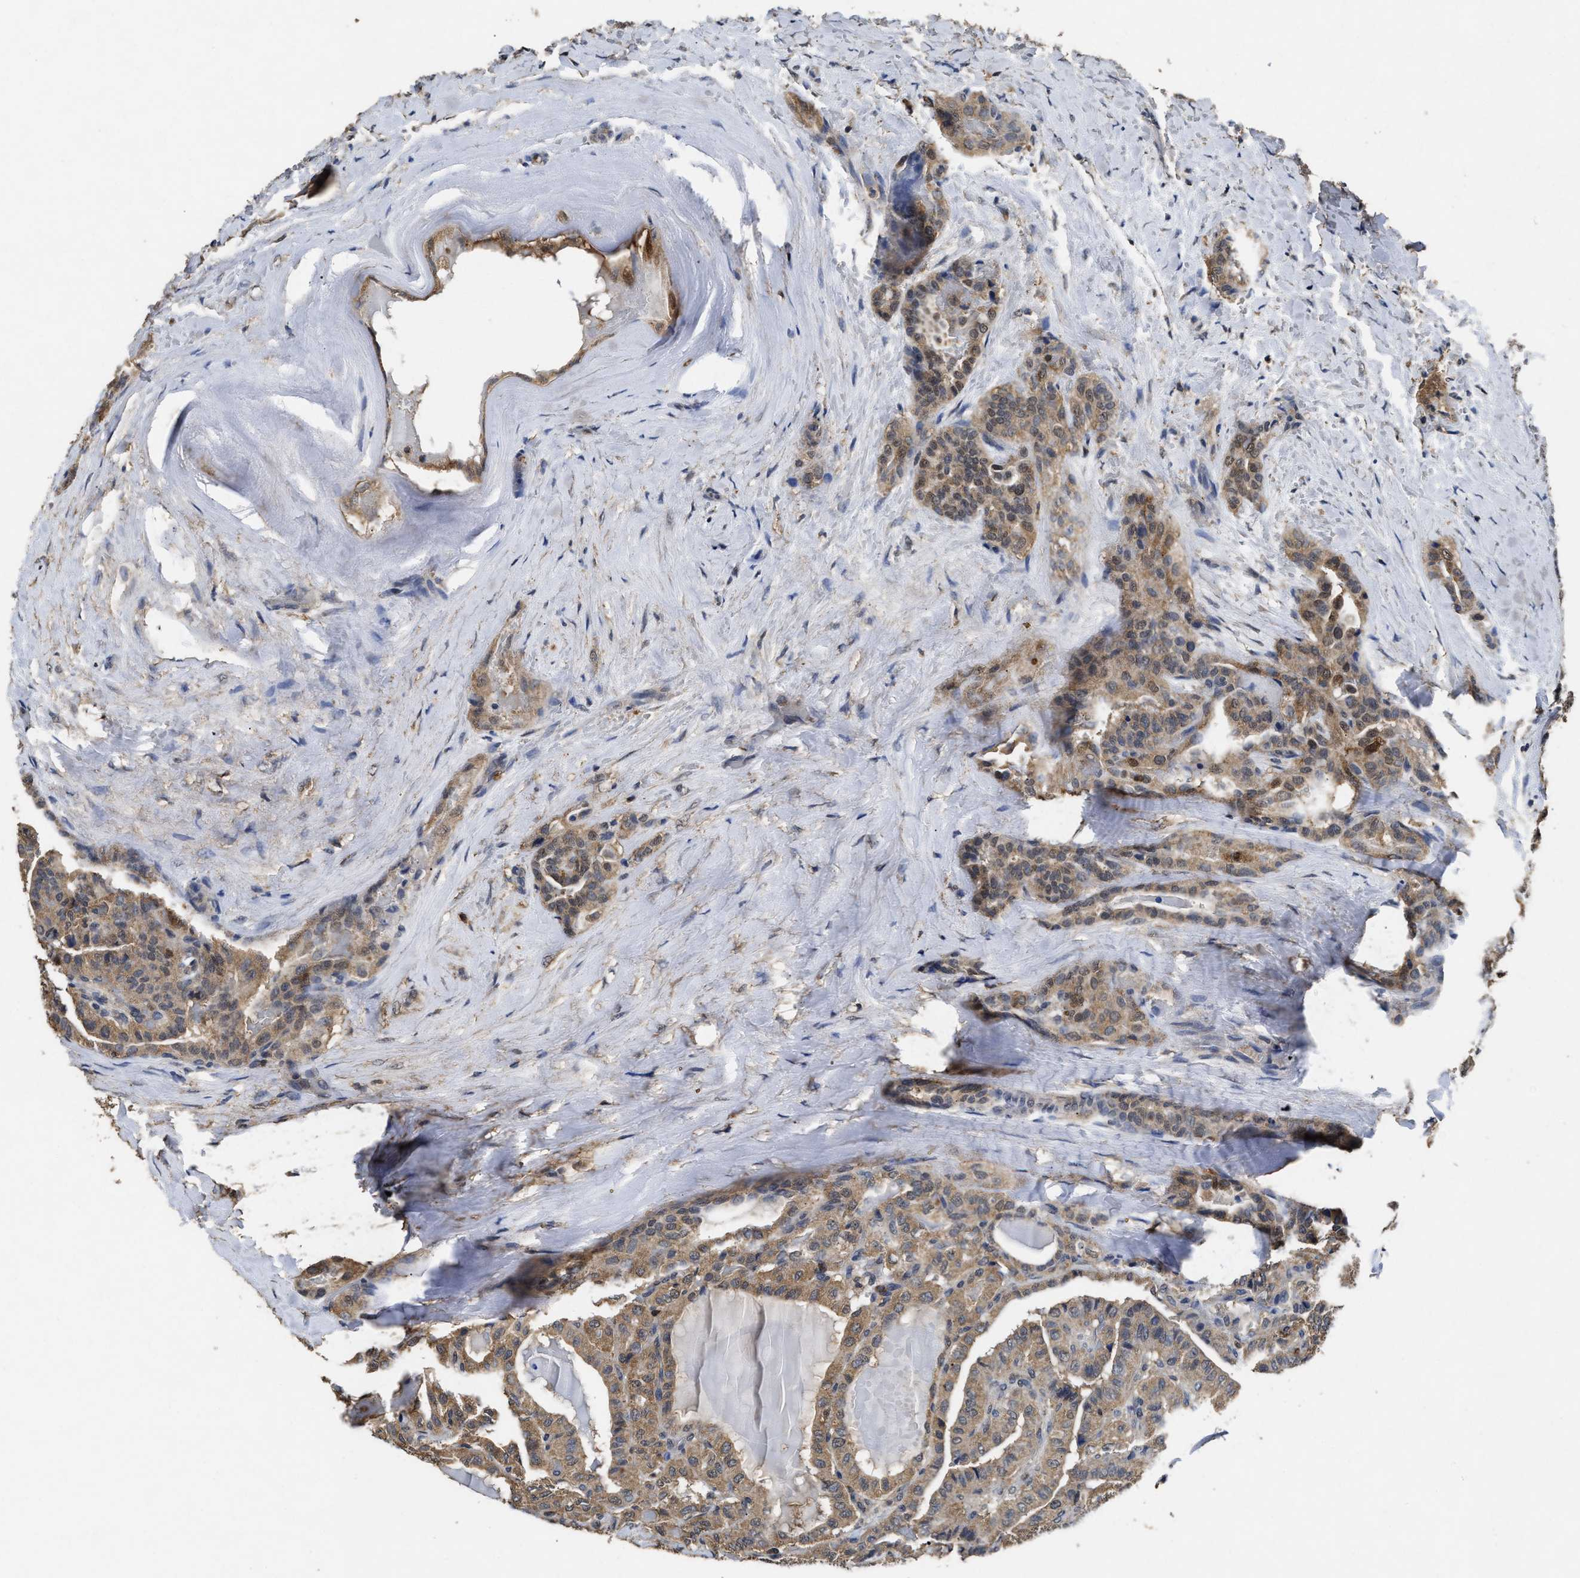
{"staining": {"intensity": "moderate", "quantity": ">75%", "location": "cytoplasmic/membranous"}, "tissue": "thyroid cancer", "cell_type": "Tumor cells", "image_type": "cancer", "snomed": [{"axis": "morphology", "description": "Papillary adenocarcinoma, NOS"}, {"axis": "topography", "description": "Thyroid gland"}], "caption": "Immunohistochemical staining of human thyroid papillary adenocarcinoma reveals moderate cytoplasmic/membranous protein positivity in about >75% of tumor cells. (Brightfield microscopy of DAB IHC at high magnification).", "gene": "ACAT2", "patient": {"sex": "male", "age": 77}}